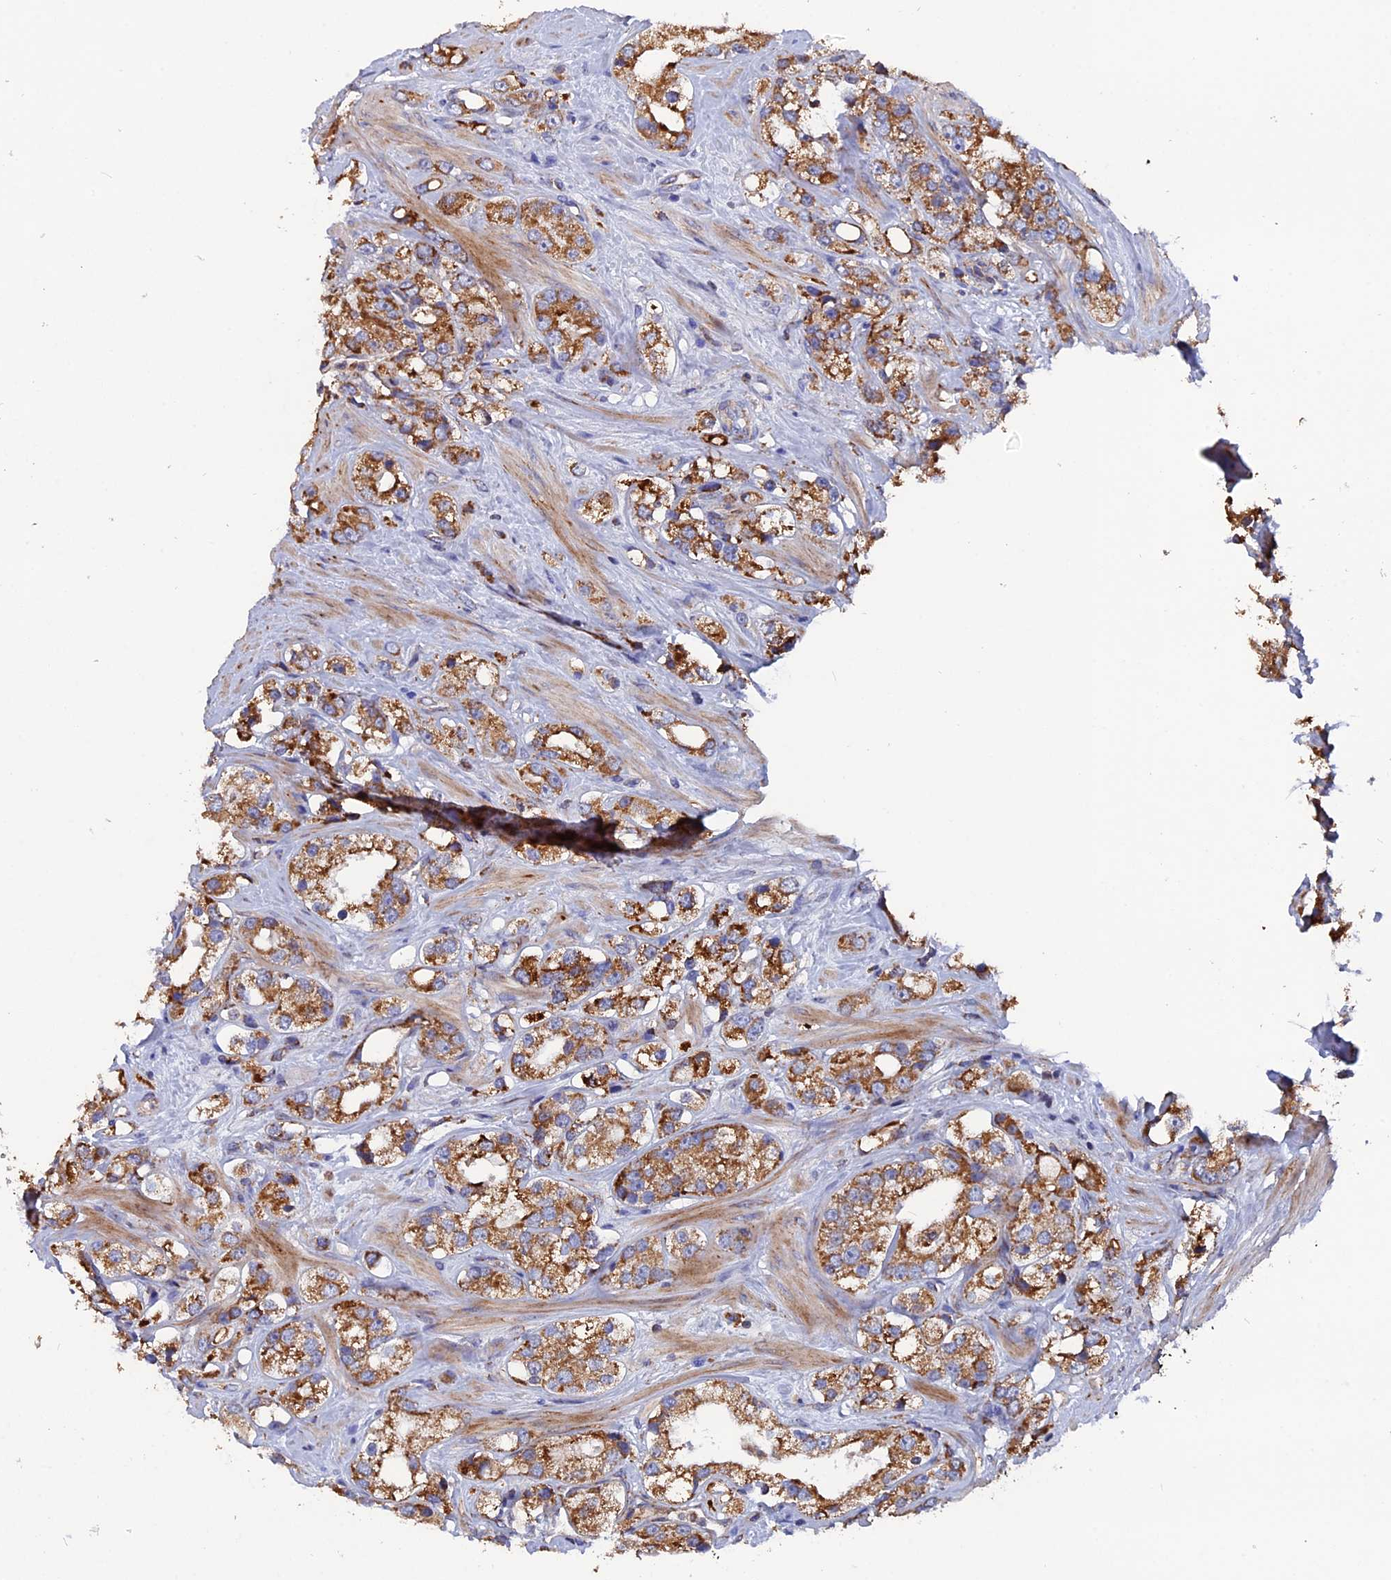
{"staining": {"intensity": "moderate", "quantity": ">75%", "location": "cytoplasmic/membranous"}, "tissue": "prostate cancer", "cell_type": "Tumor cells", "image_type": "cancer", "snomed": [{"axis": "morphology", "description": "Adenocarcinoma, NOS"}, {"axis": "topography", "description": "Prostate"}], "caption": "The histopathology image displays staining of prostate adenocarcinoma, revealing moderate cytoplasmic/membranous protein positivity (brown color) within tumor cells.", "gene": "TGFA", "patient": {"sex": "male", "age": 79}}